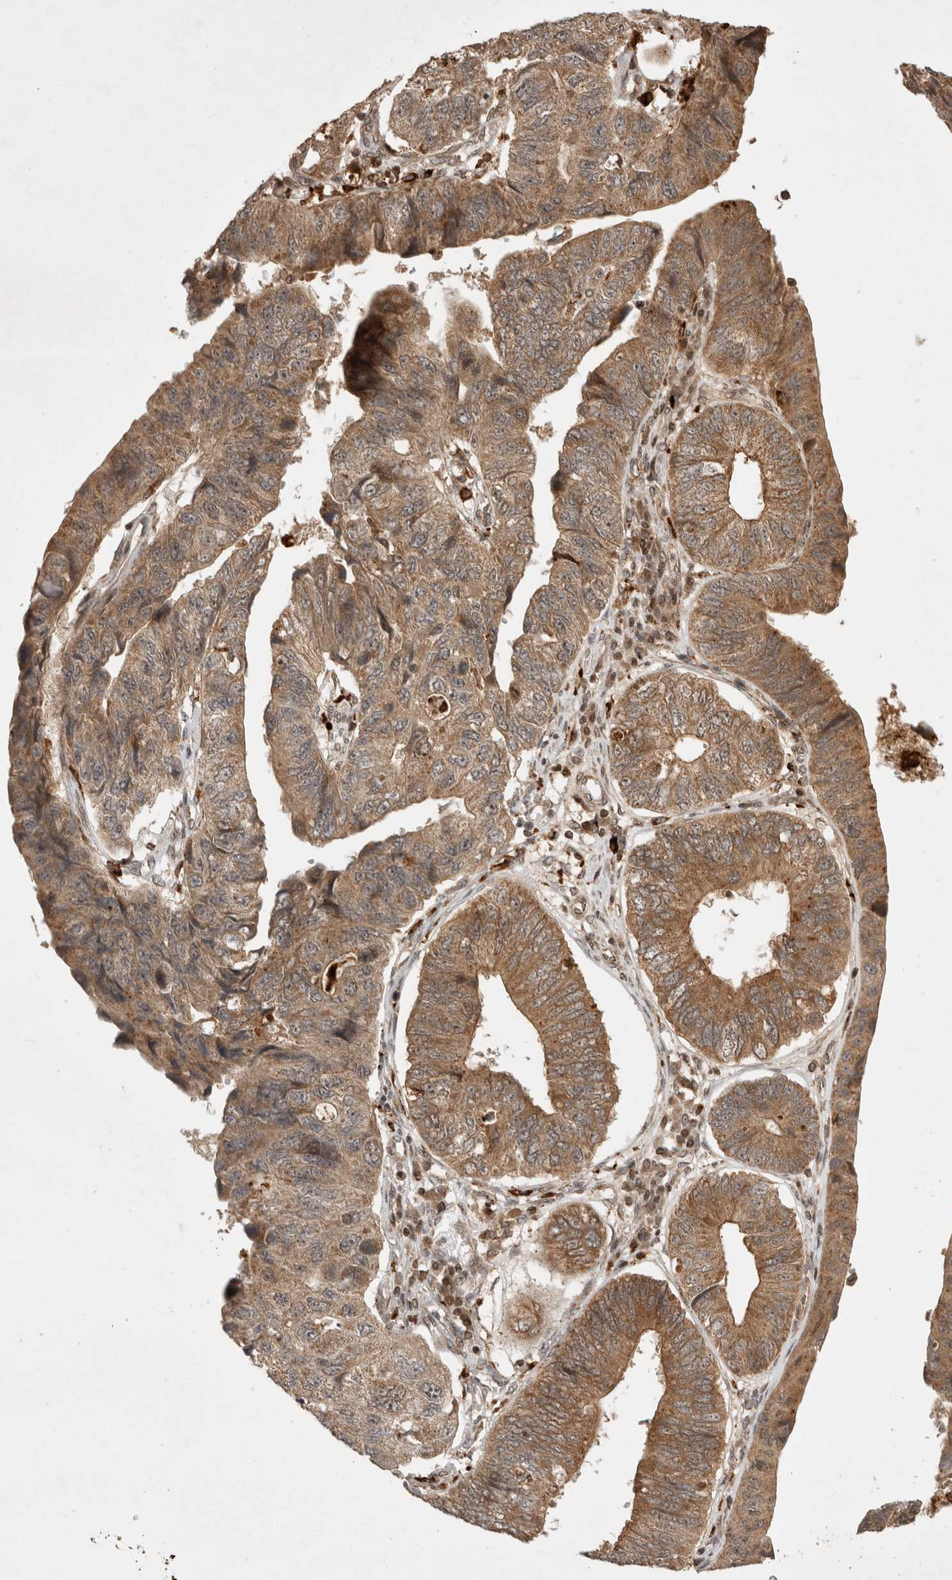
{"staining": {"intensity": "moderate", "quantity": ">75%", "location": "cytoplasmic/membranous"}, "tissue": "stomach cancer", "cell_type": "Tumor cells", "image_type": "cancer", "snomed": [{"axis": "morphology", "description": "Adenocarcinoma, NOS"}, {"axis": "topography", "description": "Stomach"}], "caption": "Immunohistochemistry of adenocarcinoma (stomach) demonstrates medium levels of moderate cytoplasmic/membranous staining in approximately >75% of tumor cells. The protein of interest is shown in brown color, while the nuclei are stained blue.", "gene": "FAM221A", "patient": {"sex": "male", "age": 59}}